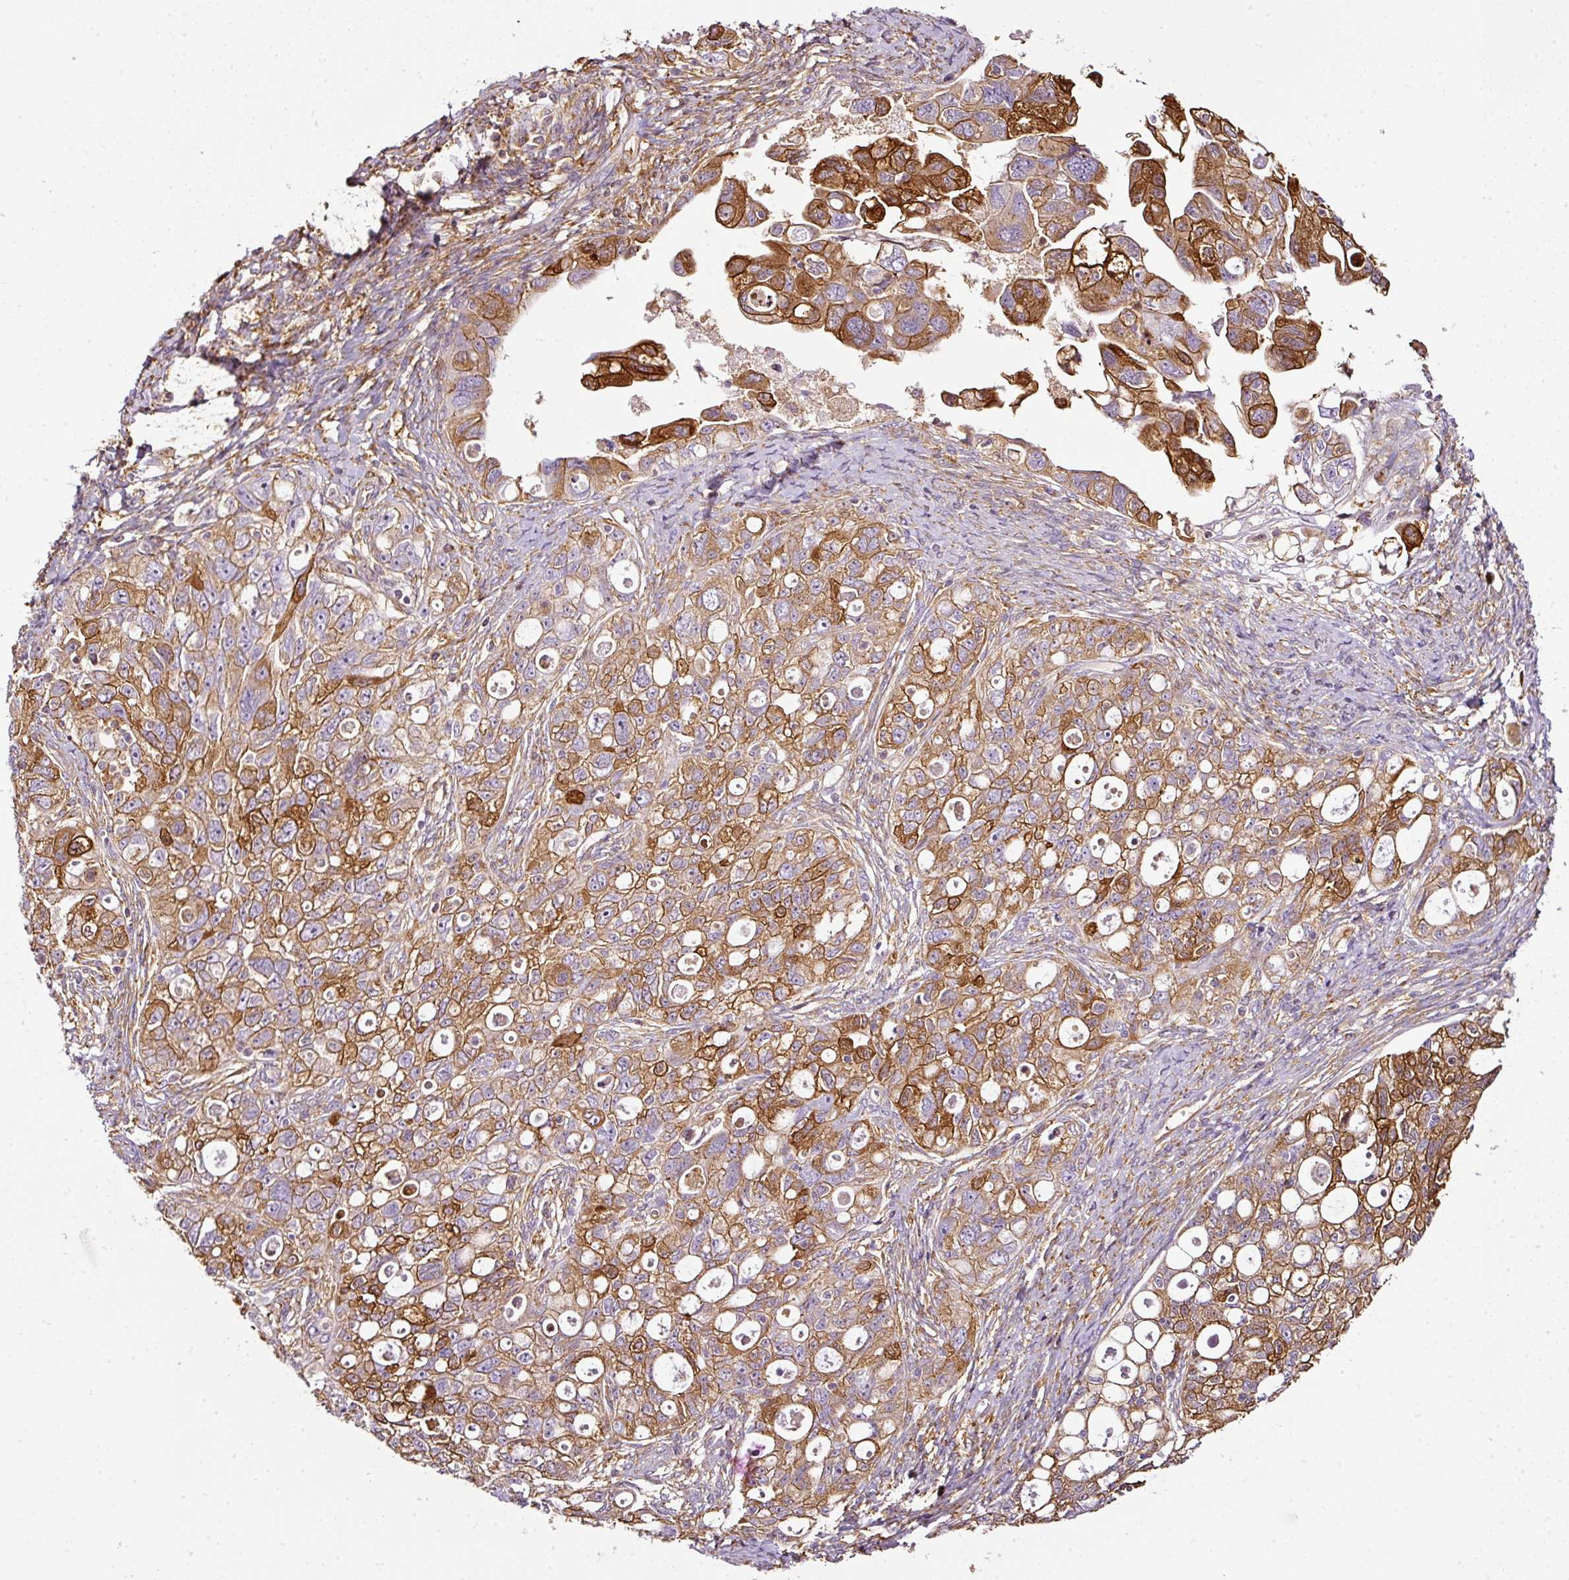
{"staining": {"intensity": "moderate", "quantity": ">75%", "location": "cytoplasmic/membranous"}, "tissue": "ovarian cancer", "cell_type": "Tumor cells", "image_type": "cancer", "snomed": [{"axis": "morphology", "description": "Carcinoma, NOS"}, {"axis": "morphology", "description": "Cystadenocarcinoma, serous, NOS"}, {"axis": "topography", "description": "Ovary"}], "caption": "Protein staining of ovarian cancer (serous cystadenocarcinoma) tissue demonstrates moderate cytoplasmic/membranous positivity in approximately >75% of tumor cells.", "gene": "SCNM1", "patient": {"sex": "female", "age": 69}}